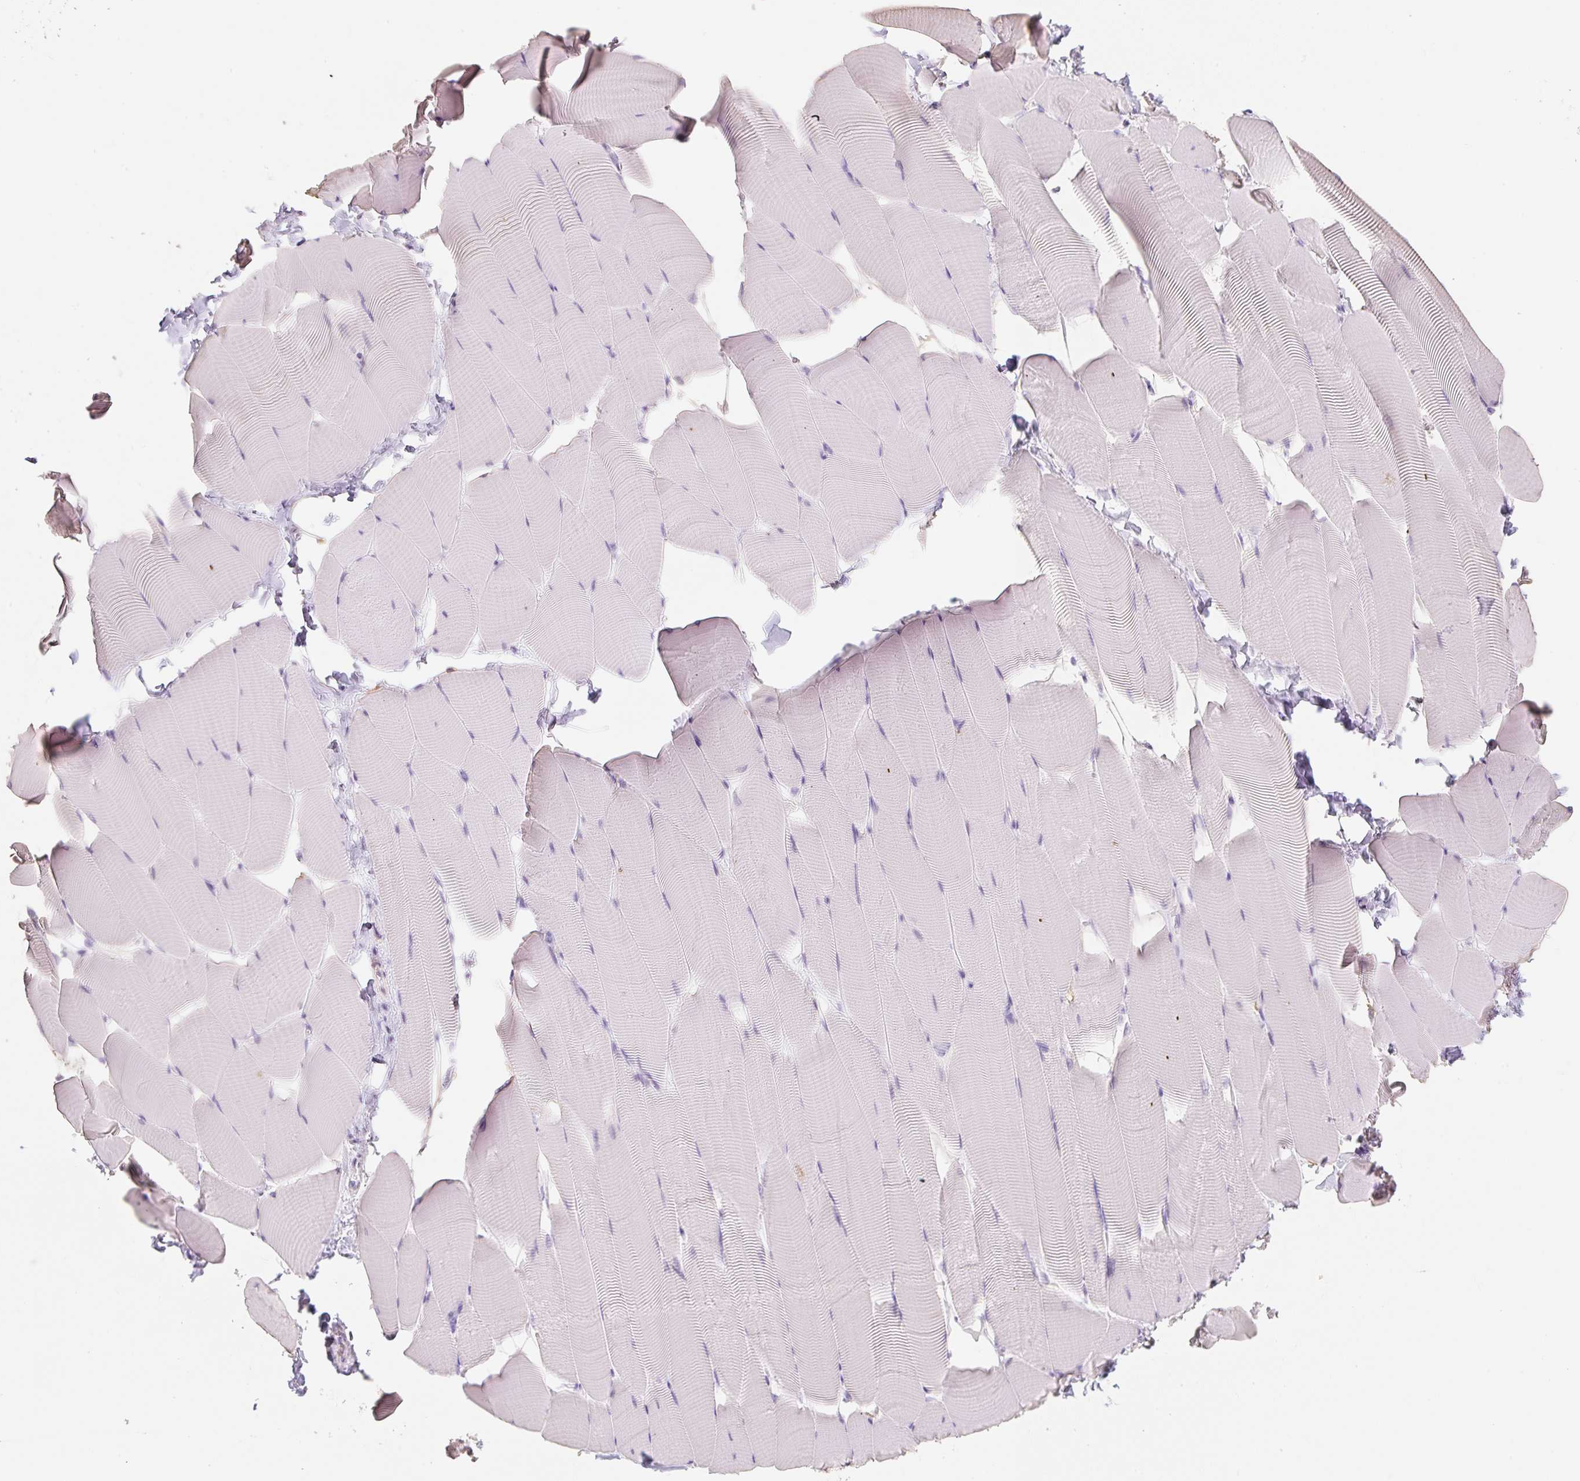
{"staining": {"intensity": "negative", "quantity": "none", "location": "none"}, "tissue": "skeletal muscle", "cell_type": "Myocytes", "image_type": "normal", "snomed": [{"axis": "morphology", "description": "Normal tissue, NOS"}, {"axis": "topography", "description": "Skeletal muscle"}], "caption": "DAB immunohistochemical staining of benign human skeletal muscle demonstrates no significant positivity in myocytes.", "gene": "MBOAT7", "patient": {"sex": "male", "age": 25}}